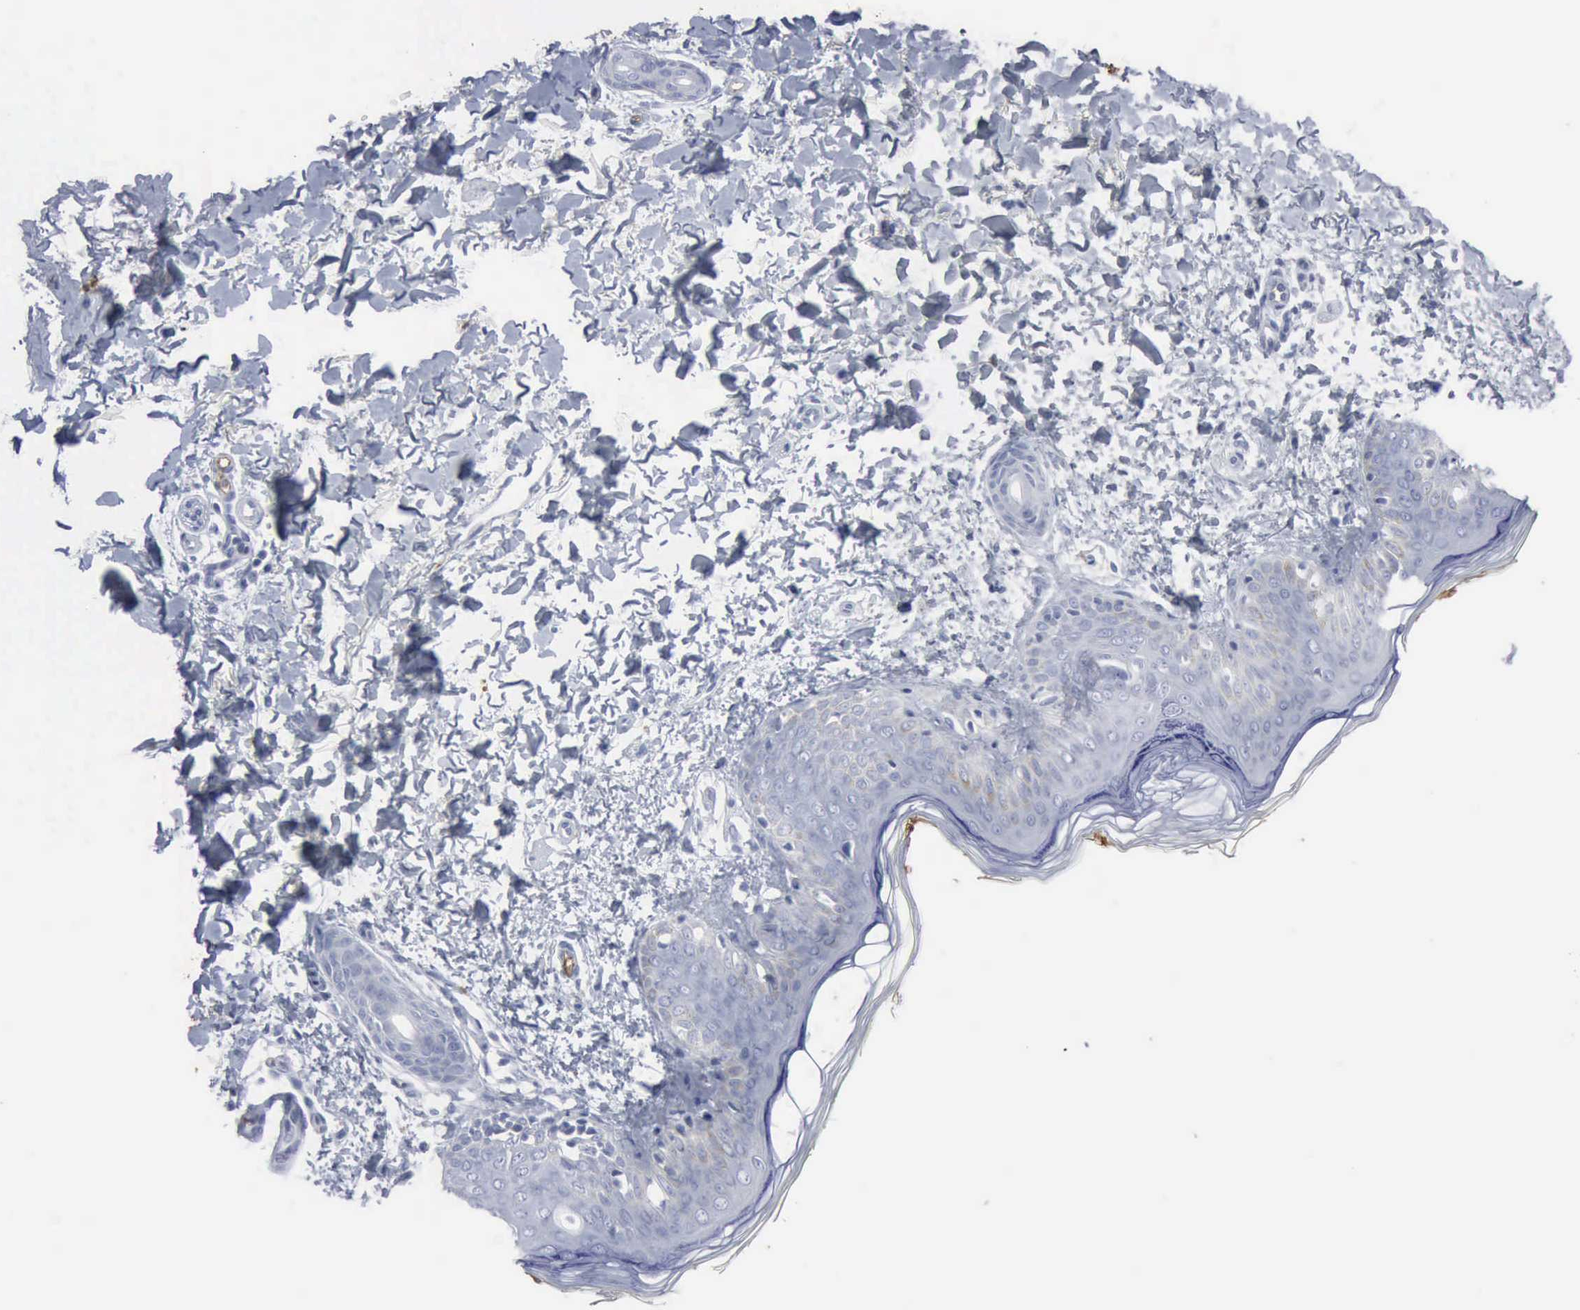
{"staining": {"intensity": "negative", "quantity": "none", "location": "none"}, "tissue": "skin", "cell_type": "Fibroblasts", "image_type": "normal", "snomed": [{"axis": "morphology", "description": "Normal tissue, NOS"}, {"axis": "topography", "description": "Skin"}], "caption": "The histopathology image demonstrates no staining of fibroblasts in unremarkable skin. Nuclei are stained in blue.", "gene": "TGFB1", "patient": {"sex": "female", "age": 4}}